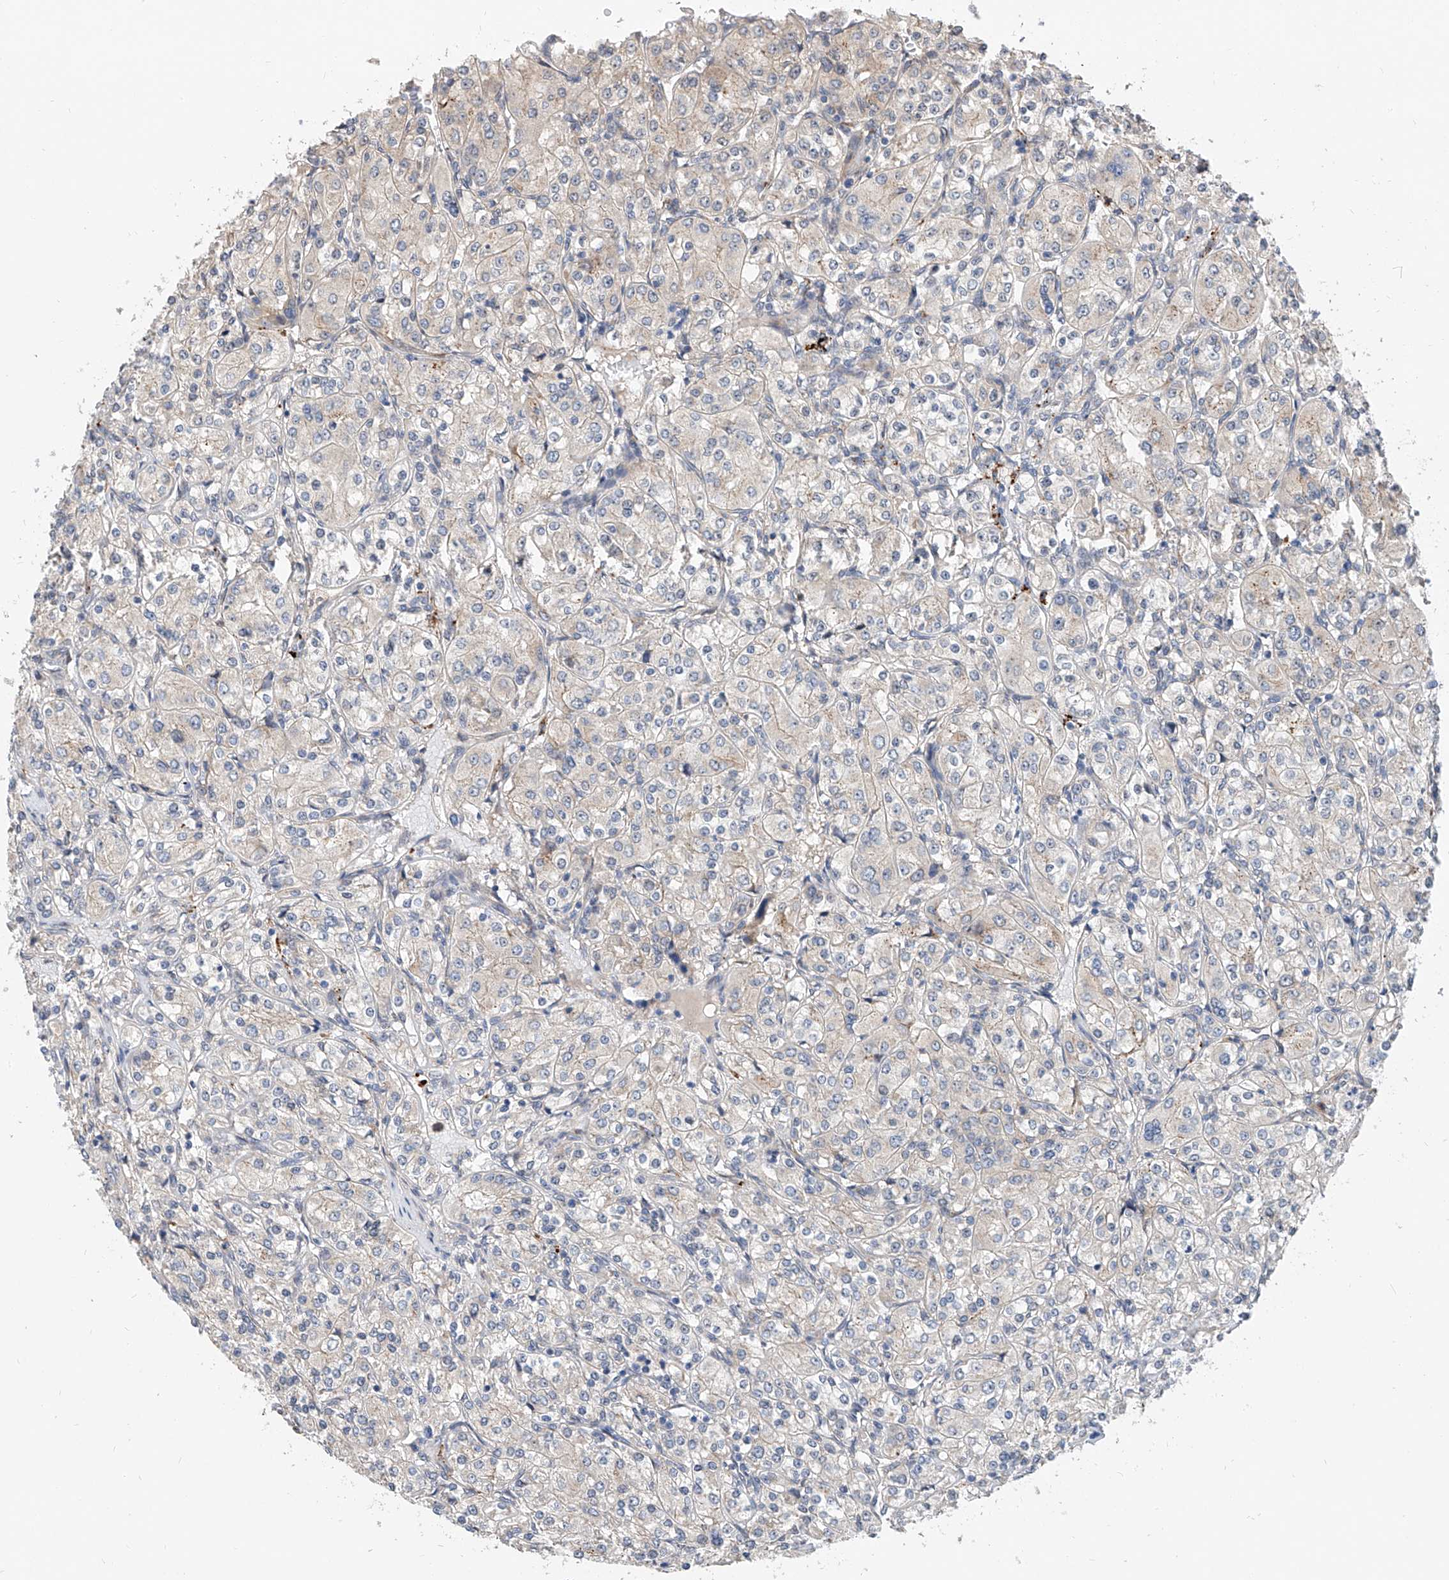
{"staining": {"intensity": "negative", "quantity": "none", "location": "none"}, "tissue": "renal cancer", "cell_type": "Tumor cells", "image_type": "cancer", "snomed": [{"axis": "morphology", "description": "Adenocarcinoma, NOS"}, {"axis": "topography", "description": "Kidney"}], "caption": "IHC histopathology image of renal cancer stained for a protein (brown), which shows no positivity in tumor cells. (DAB (3,3'-diaminobenzidine) IHC, high magnification).", "gene": "MAGEE2", "patient": {"sex": "male", "age": 77}}